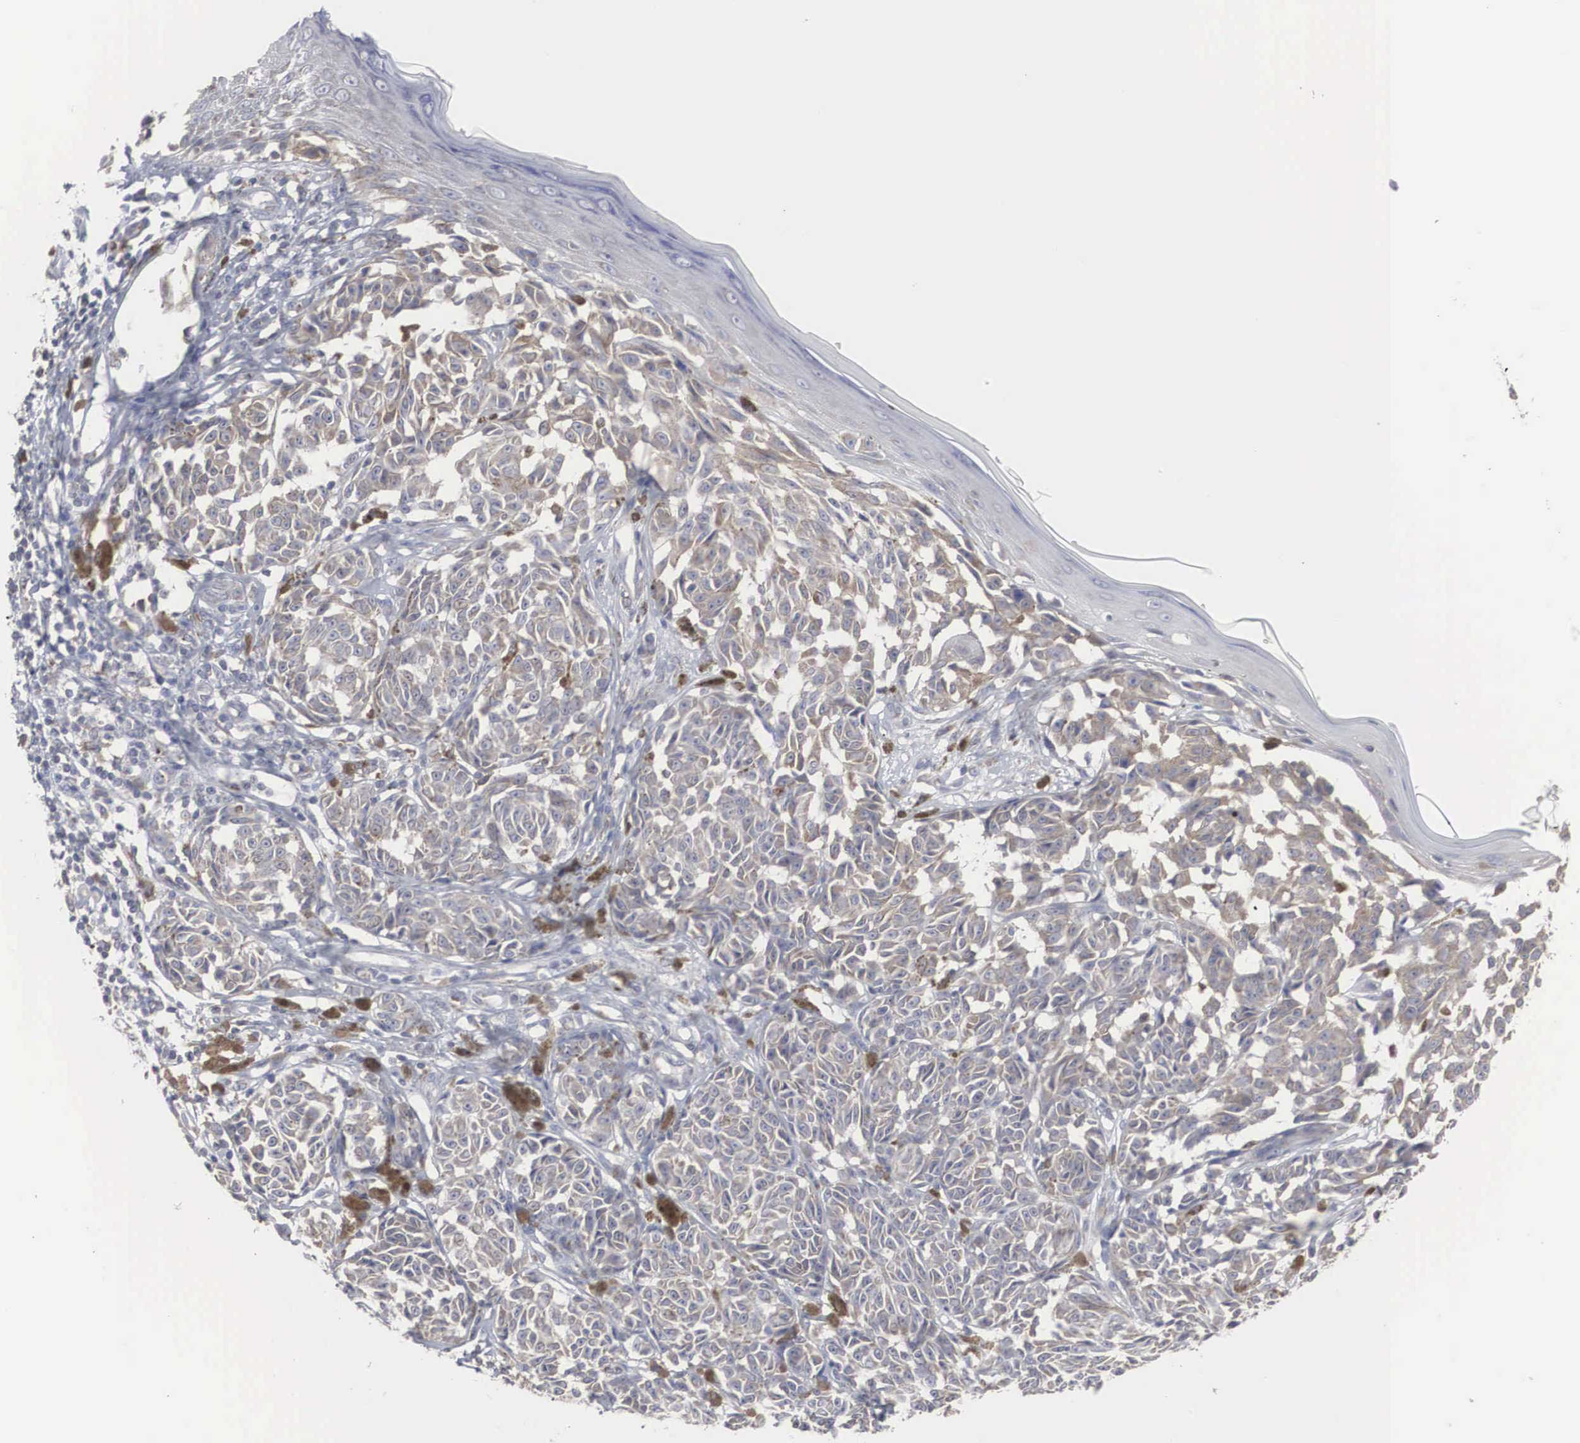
{"staining": {"intensity": "weak", "quantity": "25%-75%", "location": "cytoplasmic/membranous"}, "tissue": "melanoma", "cell_type": "Tumor cells", "image_type": "cancer", "snomed": [{"axis": "morphology", "description": "Malignant melanoma, NOS"}, {"axis": "topography", "description": "Skin"}], "caption": "Immunohistochemical staining of melanoma demonstrates weak cytoplasmic/membranous protein positivity in about 25%-75% of tumor cells.", "gene": "MIA2", "patient": {"sex": "male", "age": 49}}